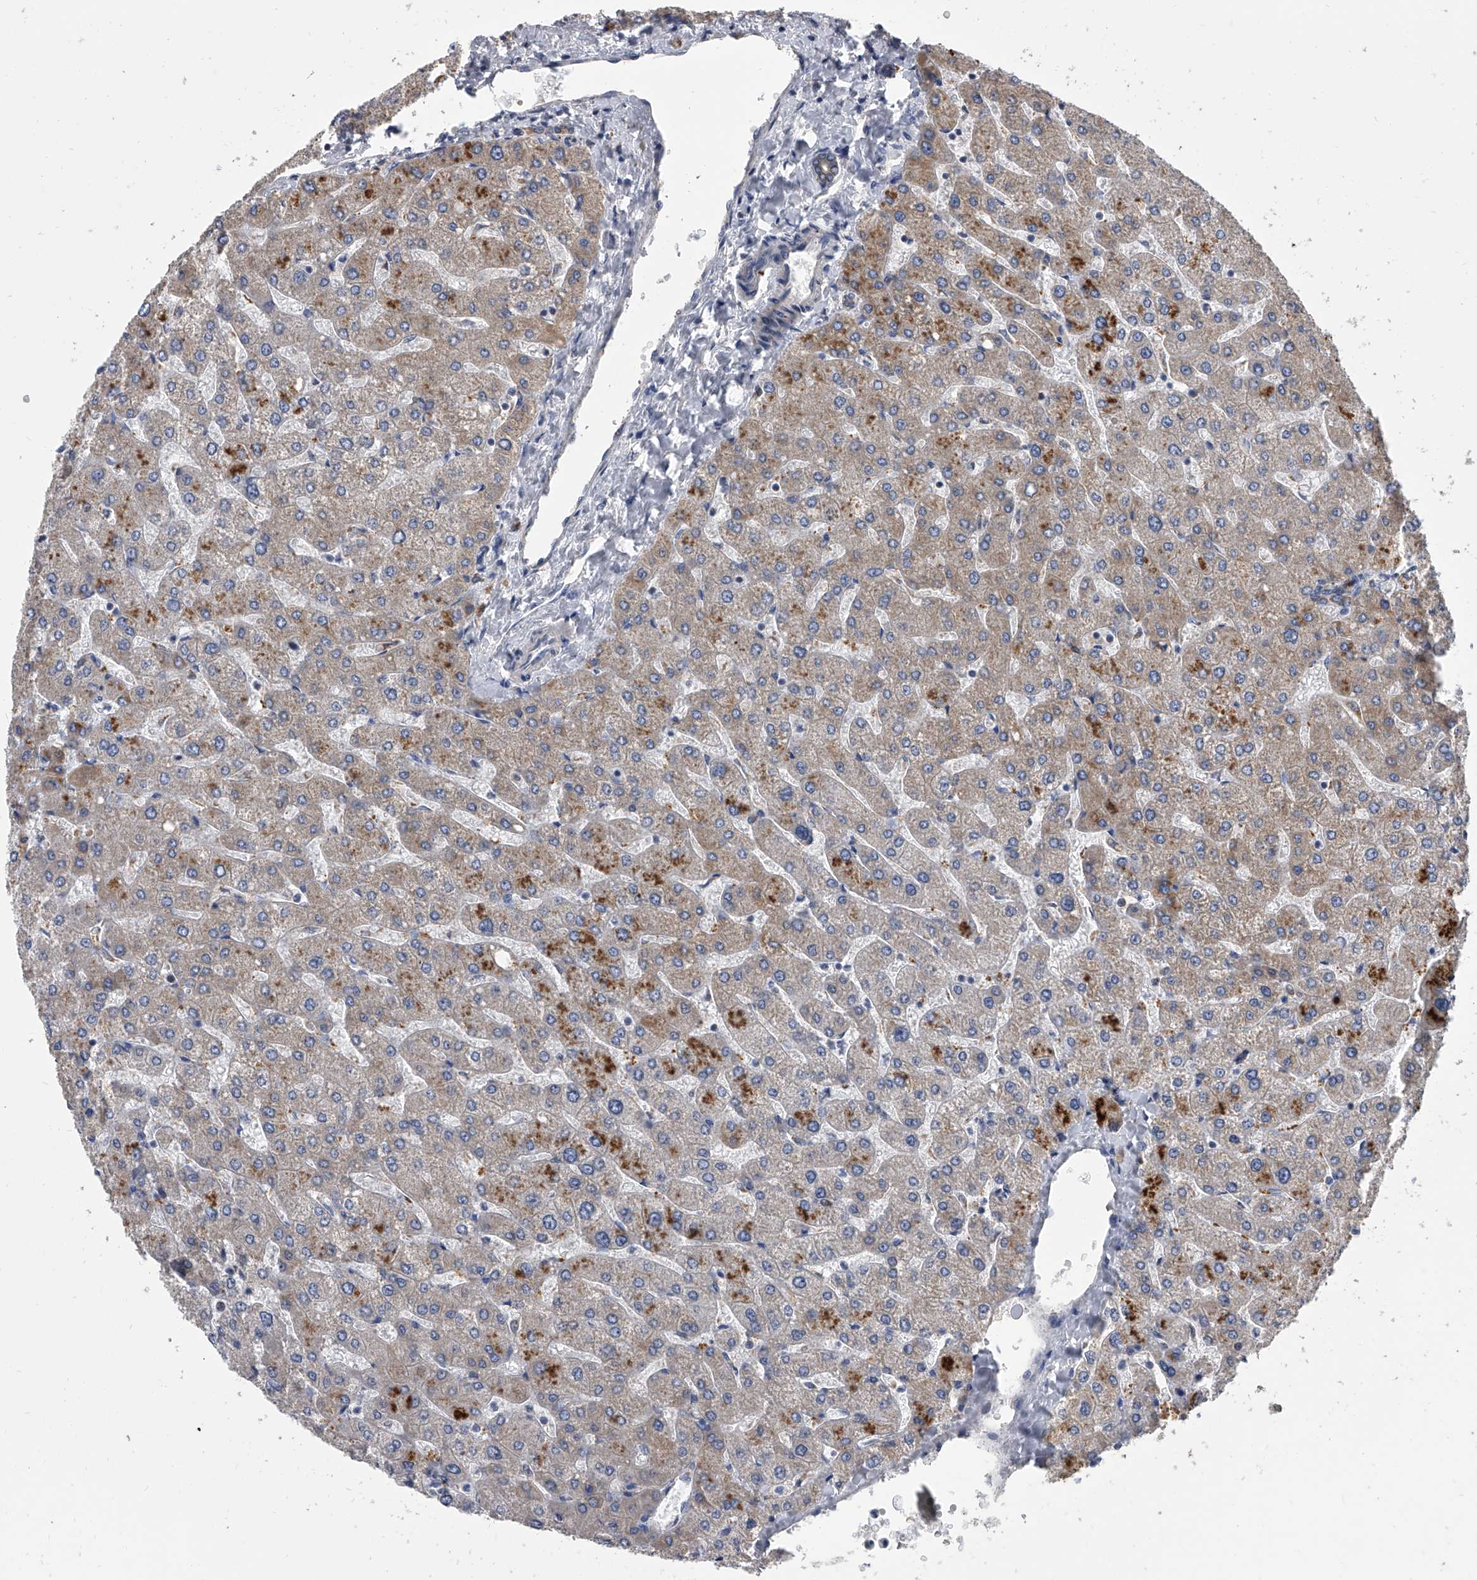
{"staining": {"intensity": "moderate", "quantity": ">75%", "location": "cytoplasmic/membranous"}, "tissue": "liver", "cell_type": "Cholangiocytes", "image_type": "normal", "snomed": [{"axis": "morphology", "description": "Normal tissue, NOS"}, {"axis": "topography", "description": "Liver"}], "caption": "The image shows staining of normal liver, revealing moderate cytoplasmic/membranous protein expression (brown color) within cholangiocytes. Using DAB (brown) and hematoxylin (blue) stains, captured at high magnification using brightfield microscopy.", "gene": "MRPL28", "patient": {"sex": "male", "age": 55}}